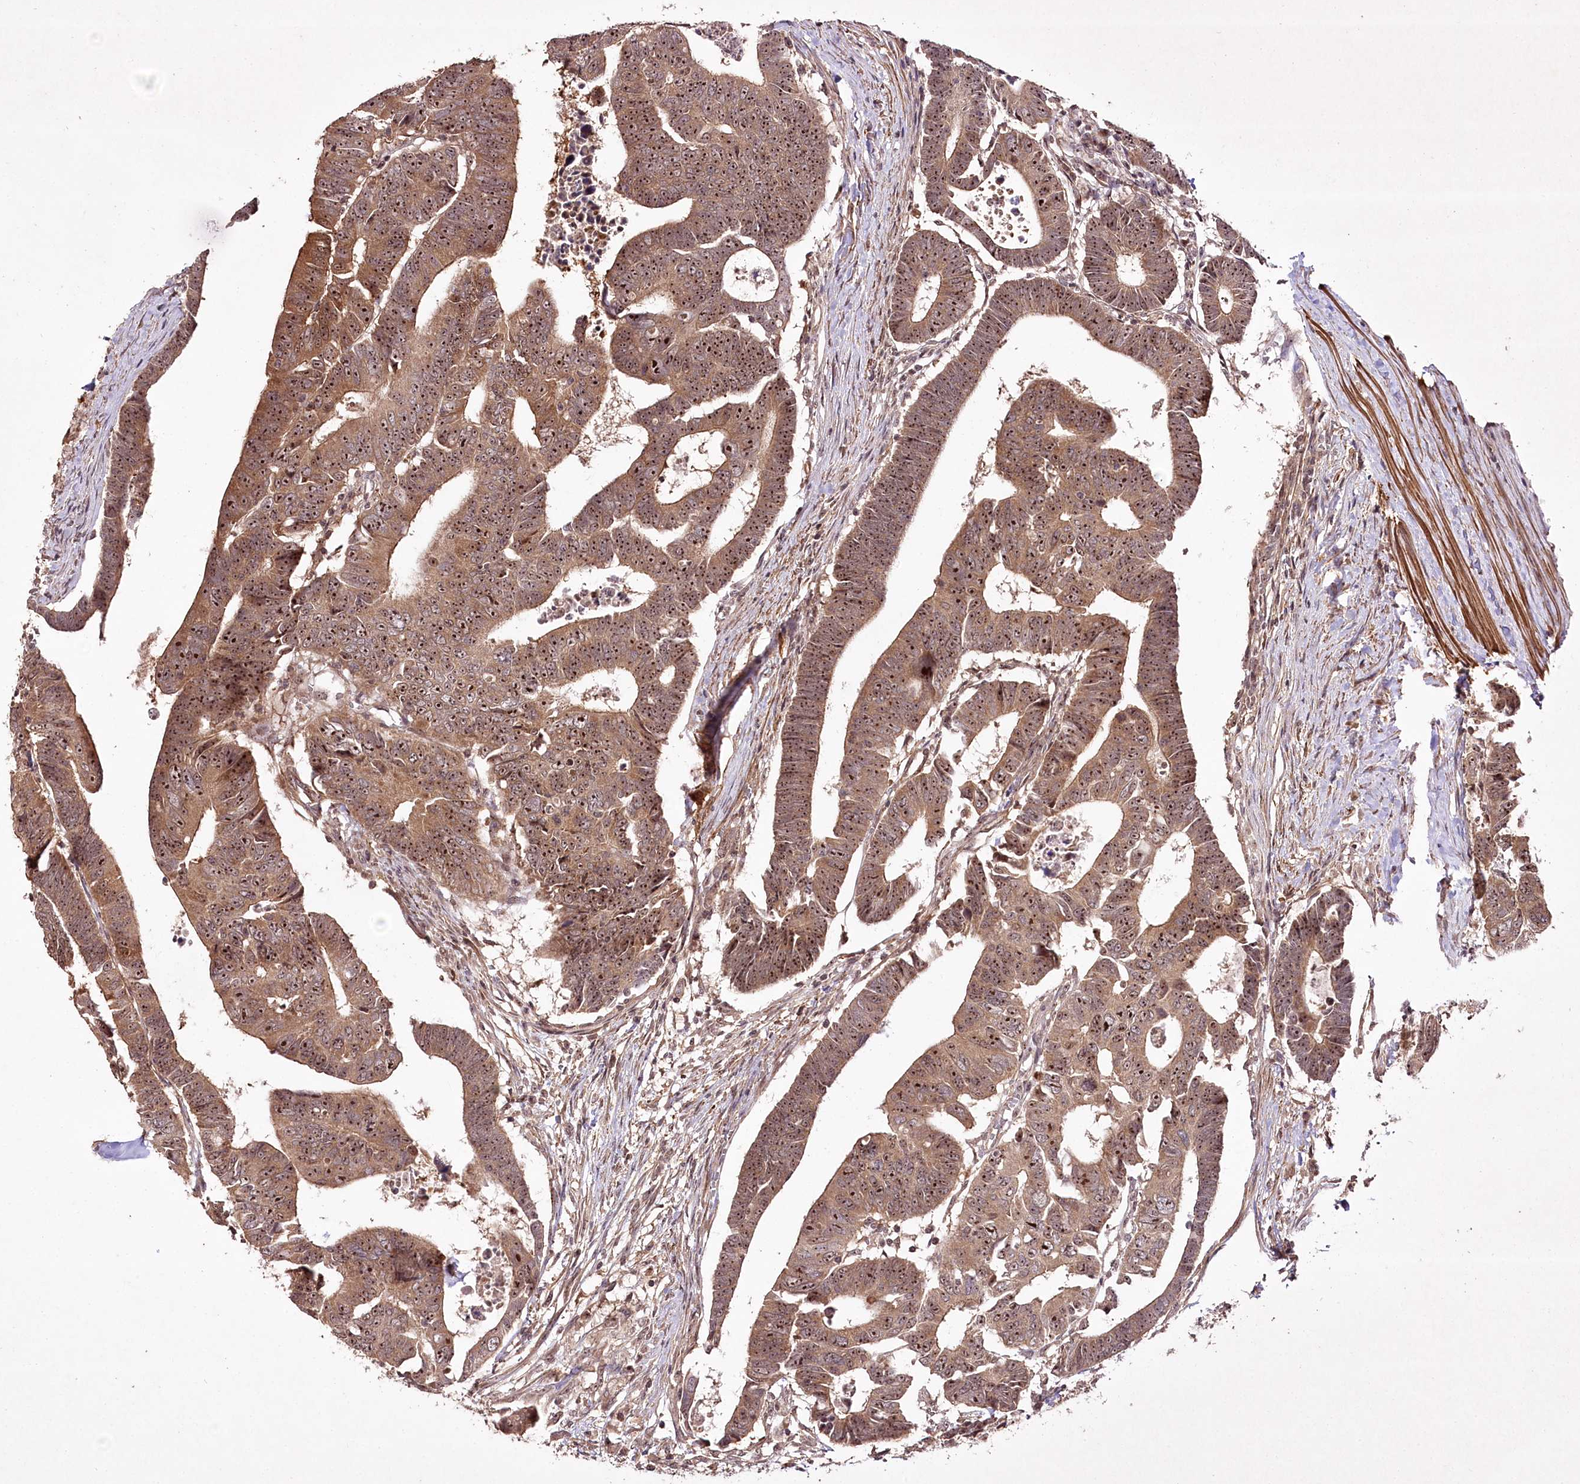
{"staining": {"intensity": "moderate", "quantity": ">75%", "location": "cytoplasmic/membranous,nuclear"}, "tissue": "colorectal cancer", "cell_type": "Tumor cells", "image_type": "cancer", "snomed": [{"axis": "morphology", "description": "Adenocarcinoma, NOS"}, {"axis": "topography", "description": "Rectum"}], "caption": "Adenocarcinoma (colorectal) stained for a protein shows moderate cytoplasmic/membranous and nuclear positivity in tumor cells.", "gene": "CCDC59", "patient": {"sex": "female", "age": 65}}